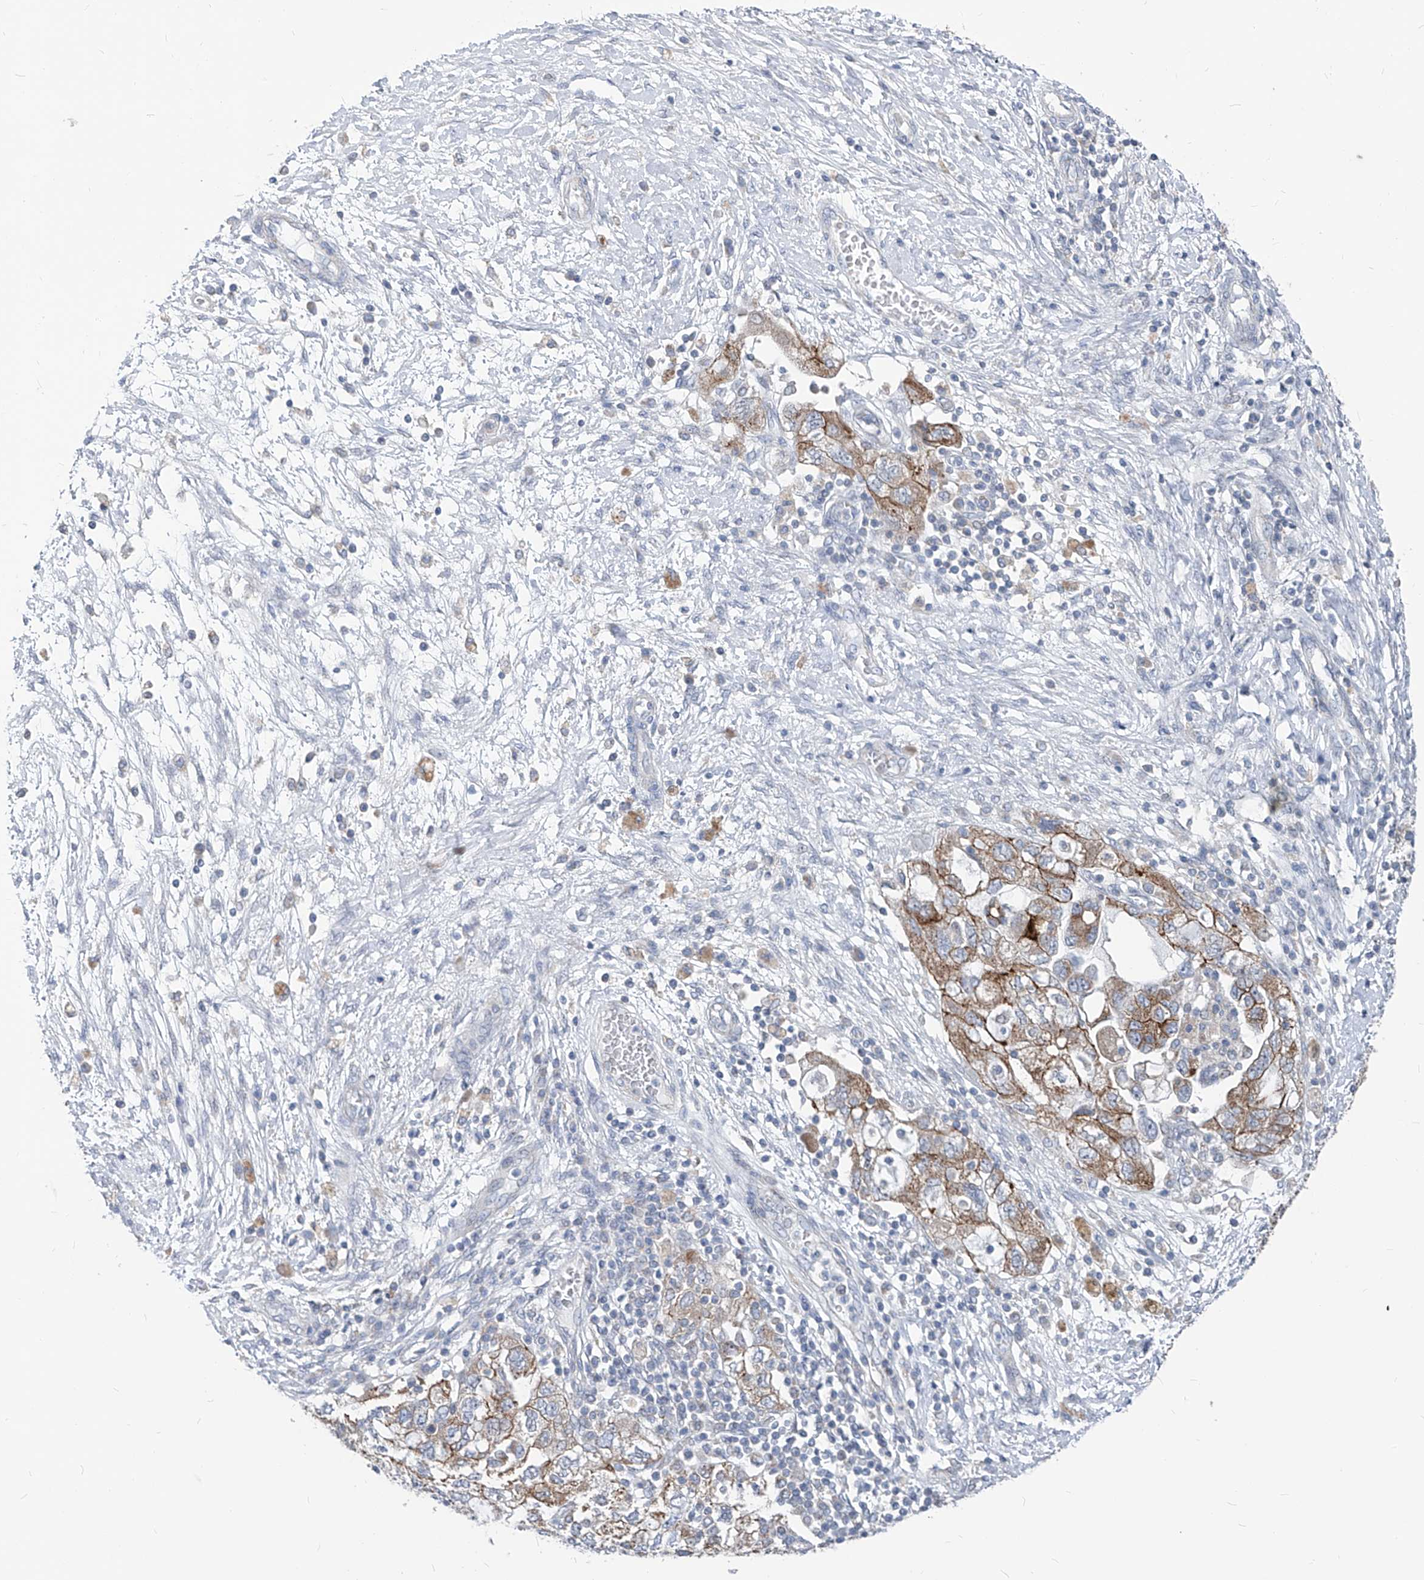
{"staining": {"intensity": "moderate", "quantity": ">75%", "location": "cytoplasmic/membranous"}, "tissue": "ovarian cancer", "cell_type": "Tumor cells", "image_type": "cancer", "snomed": [{"axis": "morphology", "description": "Carcinoma, NOS"}, {"axis": "morphology", "description": "Cystadenocarcinoma, serous, NOS"}, {"axis": "topography", "description": "Ovary"}], "caption": "Human ovarian cancer (carcinoma) stained for a protein (brown) demonstrates moderate cytoplasmic/membranous positive expression in about >75% of tumor cells.", "gene": "AGPS", "patient": {"sex": "female", "age": 69}}